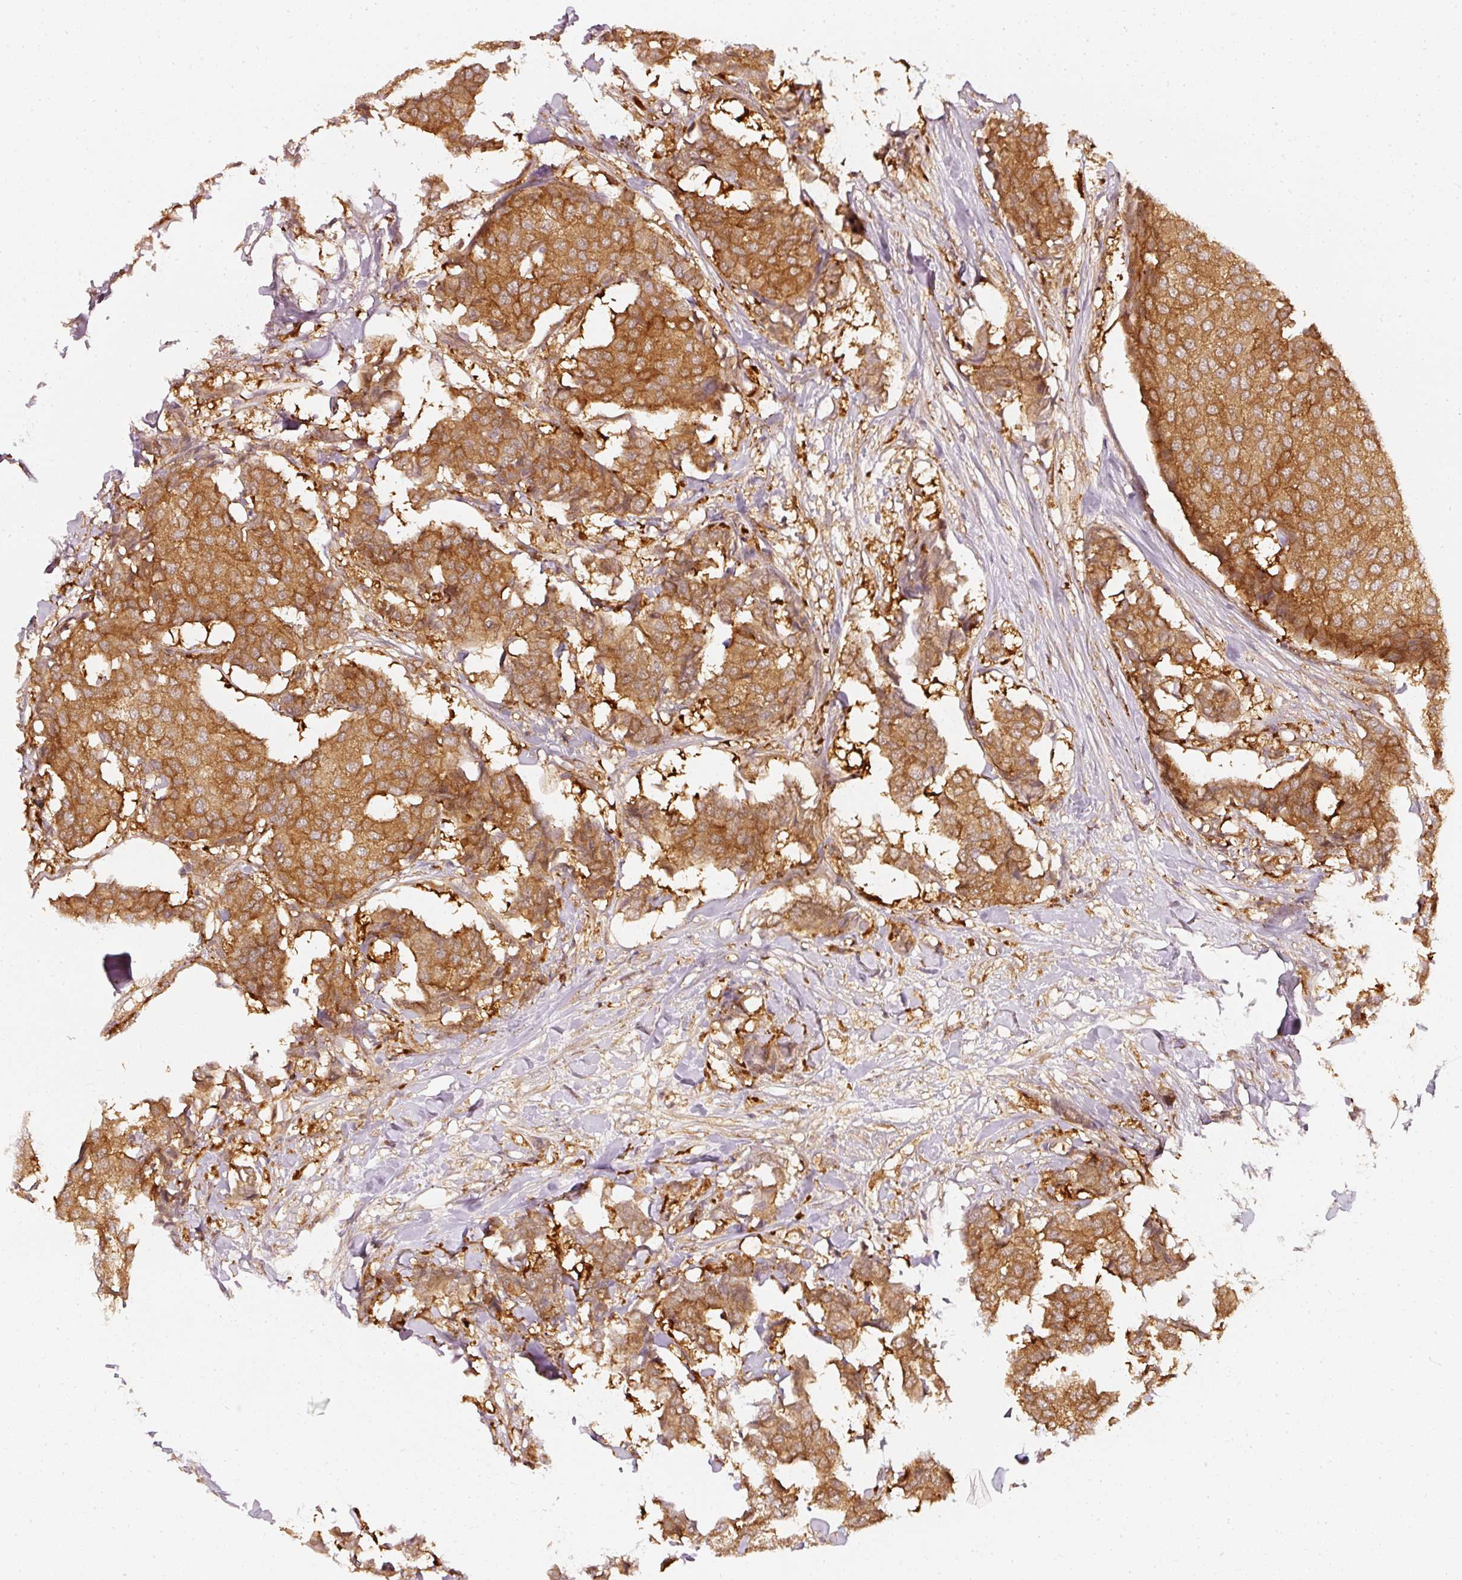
{"staining": {"intensity": "strong", "quantity": ">75%", "location": "cytoplasmic/membranous"}, "tissue": "breast cancer", "cell_type": "Tumor cells", "image_type": "cancer", "snomed": [{"axis": "morphology", "description": "Duct carcinoma"}, {"axis": "topography", "description": "Breast"}], "caption": "Immunohistochemical staining of human breast cancer exhibits high levels of strong cytoplasmic/membranous protein positivity in approximately >75% of tumor cells.", "gene": "ASMTL", "patient": {"sex": "female", "age": 75}}